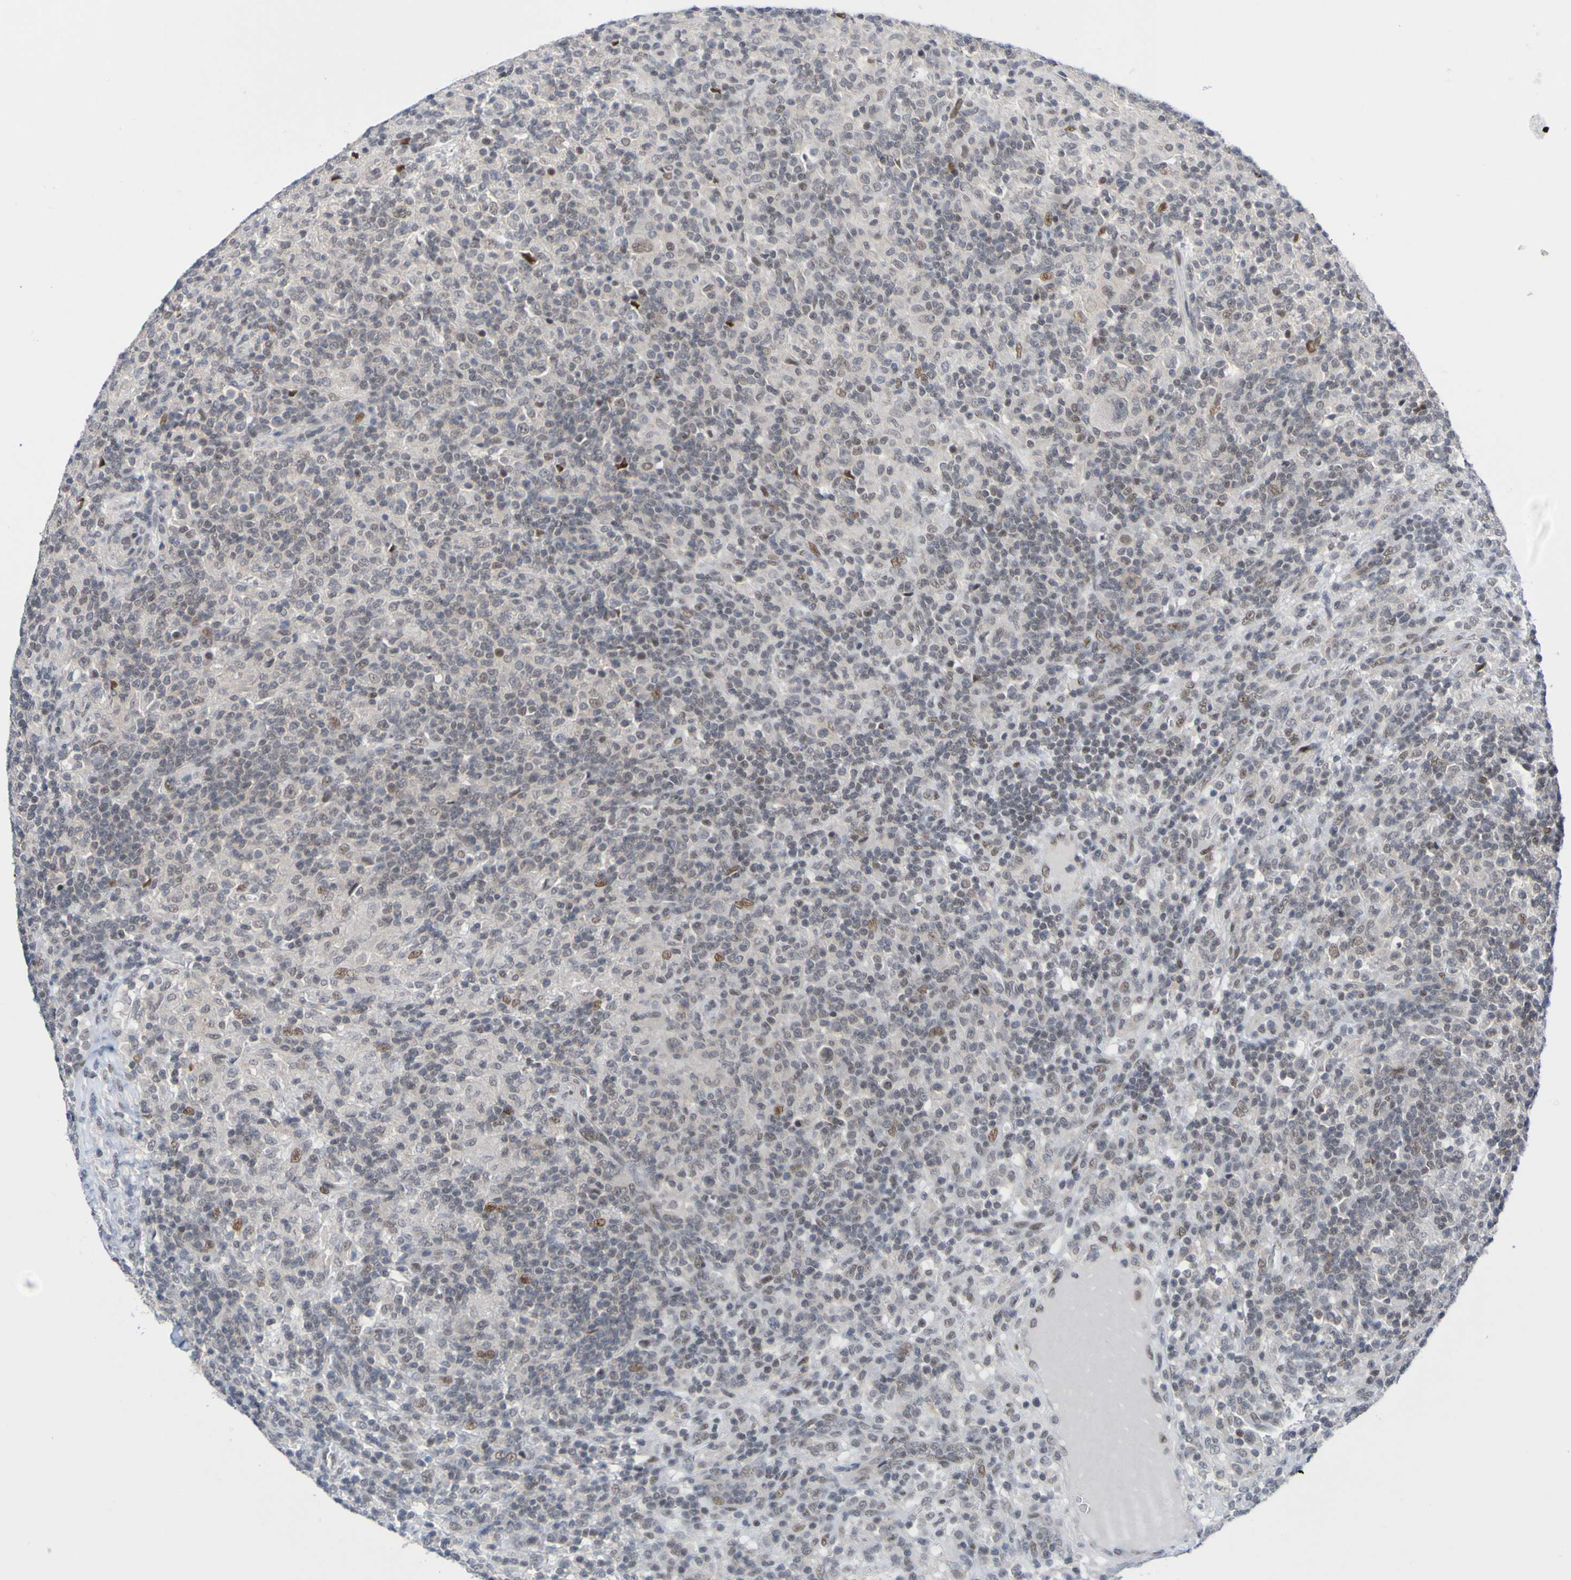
{"staining": {"intensity": "moderate", "quantity": "25%-75%", "location": "nuclear"}, "tissue": "lymphoma", "cell_type": "Tumor cells", "image_type": "cancer", "snomed": [{"axis": "morphology", "description": "Hodgkin's disease, NOS"}, {"axis": "topography", "description": "Lymph node"}], "caption": "Protein staining shows moderate nuclear staining in about 25%-75% of tumor cells in lymphoma.", "gene": "PCGF1", "patient": {"sex": "male", "age": 70}}